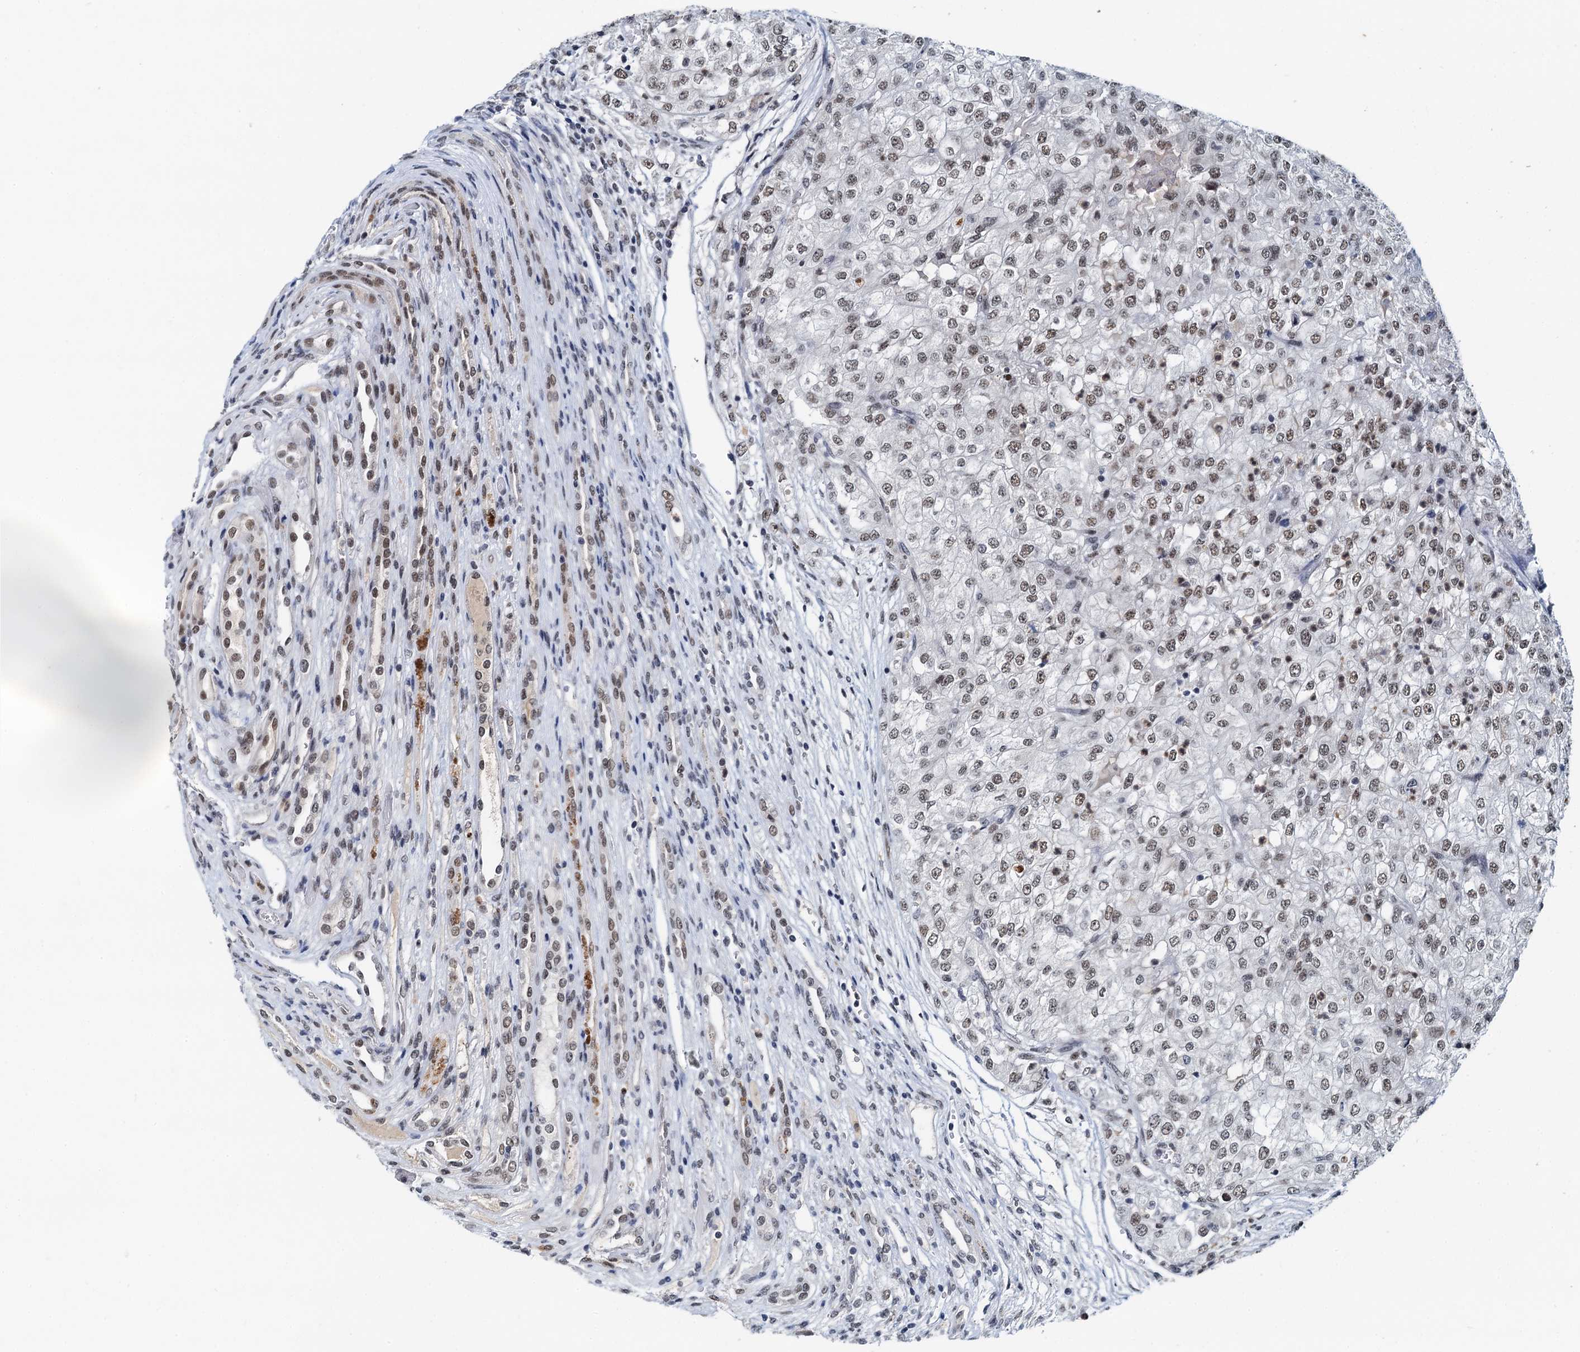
{"staining": {"intensity": "weak", "quantity": ">75%", "location": "nuclear"}, "tissue": "renal cancer", "cell_type": "Tumor cells", "image_type": "cancer", "snomed": [{"axis": "morphology", "description": "Adenocarcinoma, NOS"}, {"axis": "topography", "description": "Kidney"}], "caption": "IHC staining of renal cancer (adenocarcinoma), which demonstrates low levels of weak nuclear expression in approximately >75% of tumor cells indicating weak nuclear protein staining. The staining was performed using DAB (3,3'-diaminobenzidine) (brown) for protein detection and nuclei were counterstained in hematoxylin (blue).", "gene": "SNRPD1", "patient": {"sex": "female", "age": 54}}